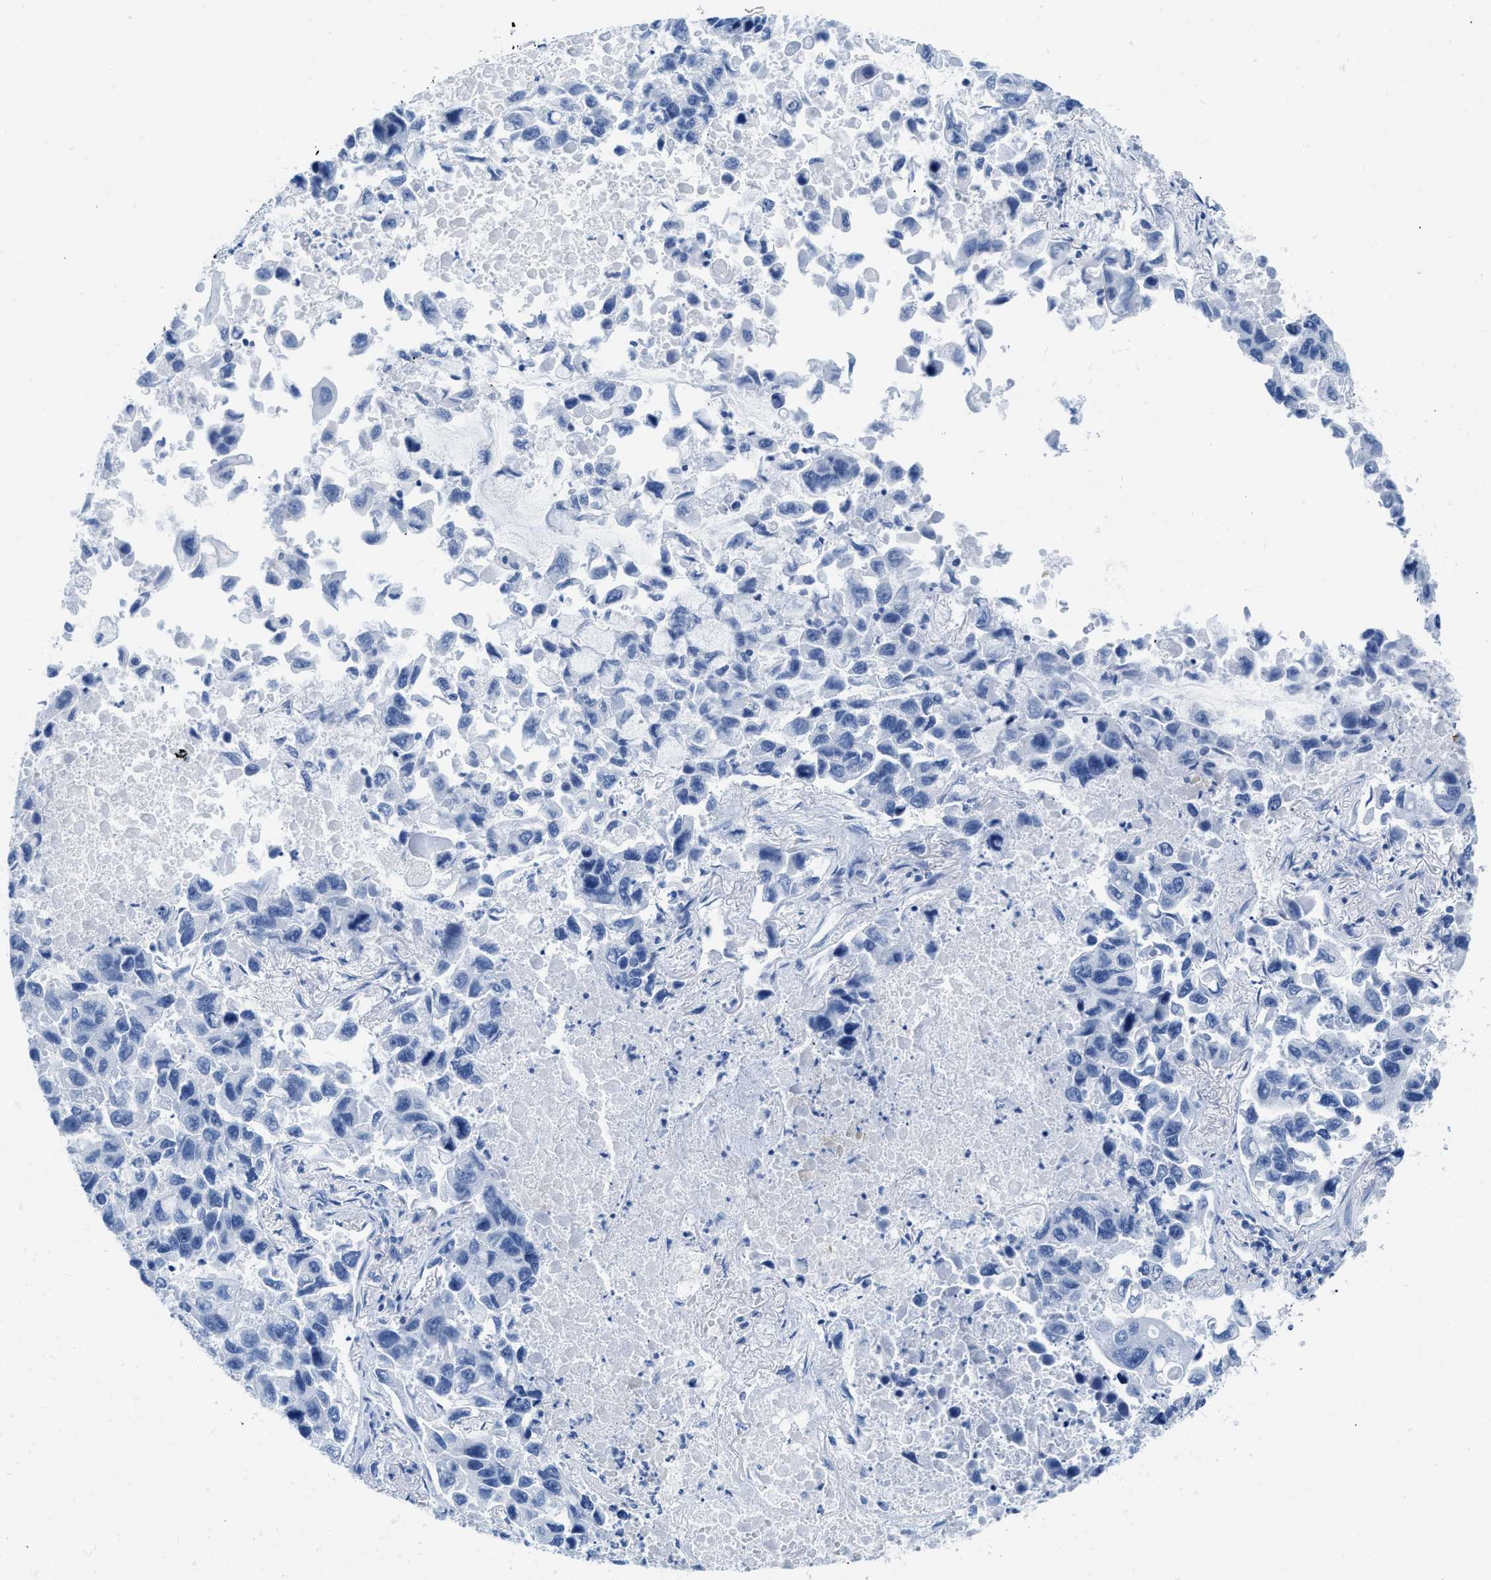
{"staining": {"intensity": "negative", "quantity": "none", "location": "none"}, "tissue": "lung cancer", "cell_type": "Tumor cells", "image_type": "cancer", "snomed": [{"axis": "morphology", "description": "Adenocarcinoma, NOS"}, {"axis": "topography", "description": "Lung"}], "caption": "This photomicrograph is of adenocarcinoma (lung) stained with IHC to label a protein in brown with the nuclei are counter-stained blue. There is no staining in tumor cells.", "gene": "NKAIN3", "patient": {"sex": "male", "age": 64}}